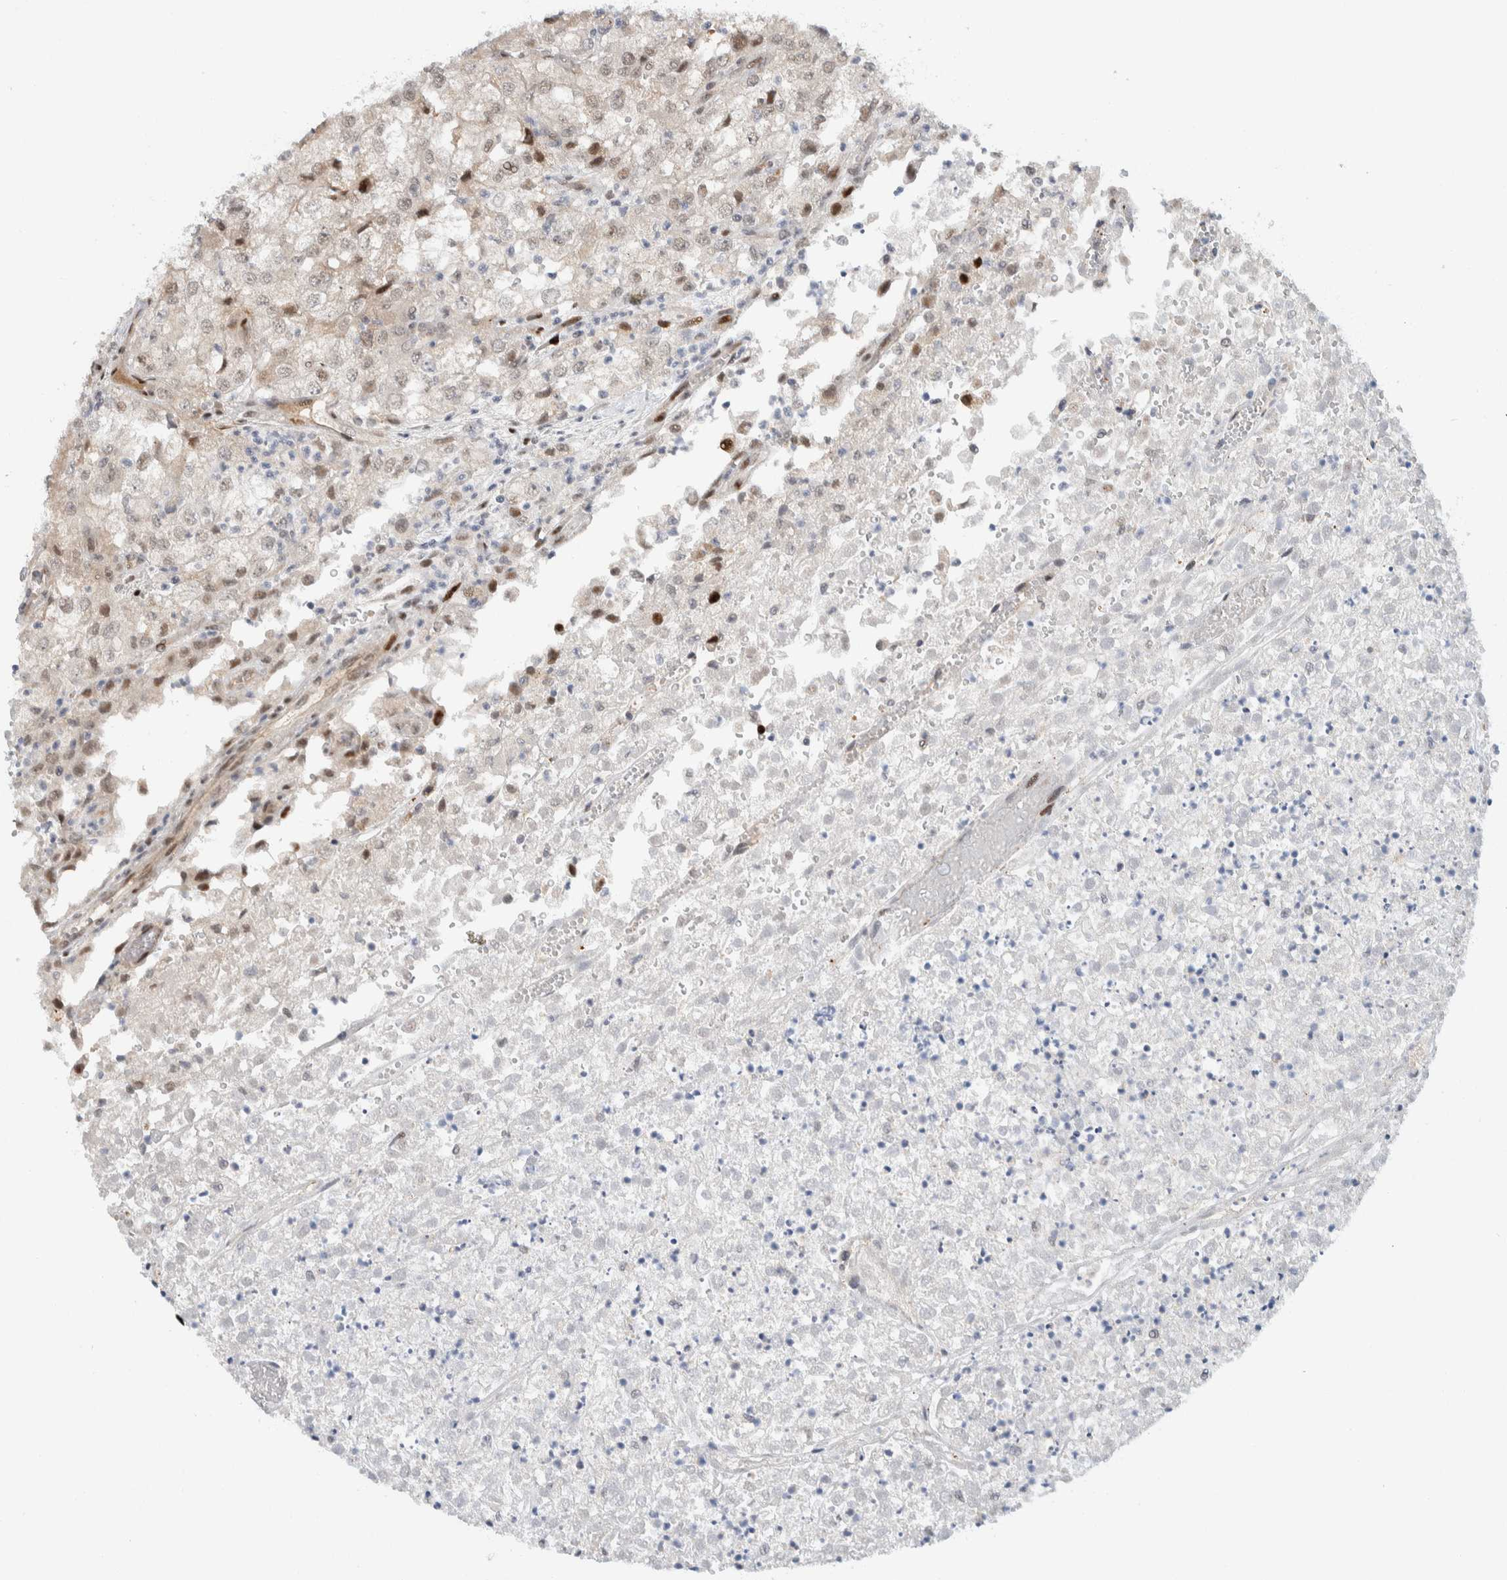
{"staining": {"intensity": "weak", "quantity": "<25%", "location": "nuclear"}, "tissue": "renal cancer", "cell_type": "Tumor cells", "image_type": "cancer", "snomed": [{"axis": "morphology", "description": "Adenocarcinoma, NOS"}, {"axis": "topography", "description": "Kidney"}], "caption": "An immunohistochemistry (IHC) photomicrograph of renal cancer (adenocarcinoma) is shown. There is no staining in tumor cells of renal cancer (adenocarcinoma).", "gene": "NCR3LG1", "patient": {"sex": "female", "age": 54}}